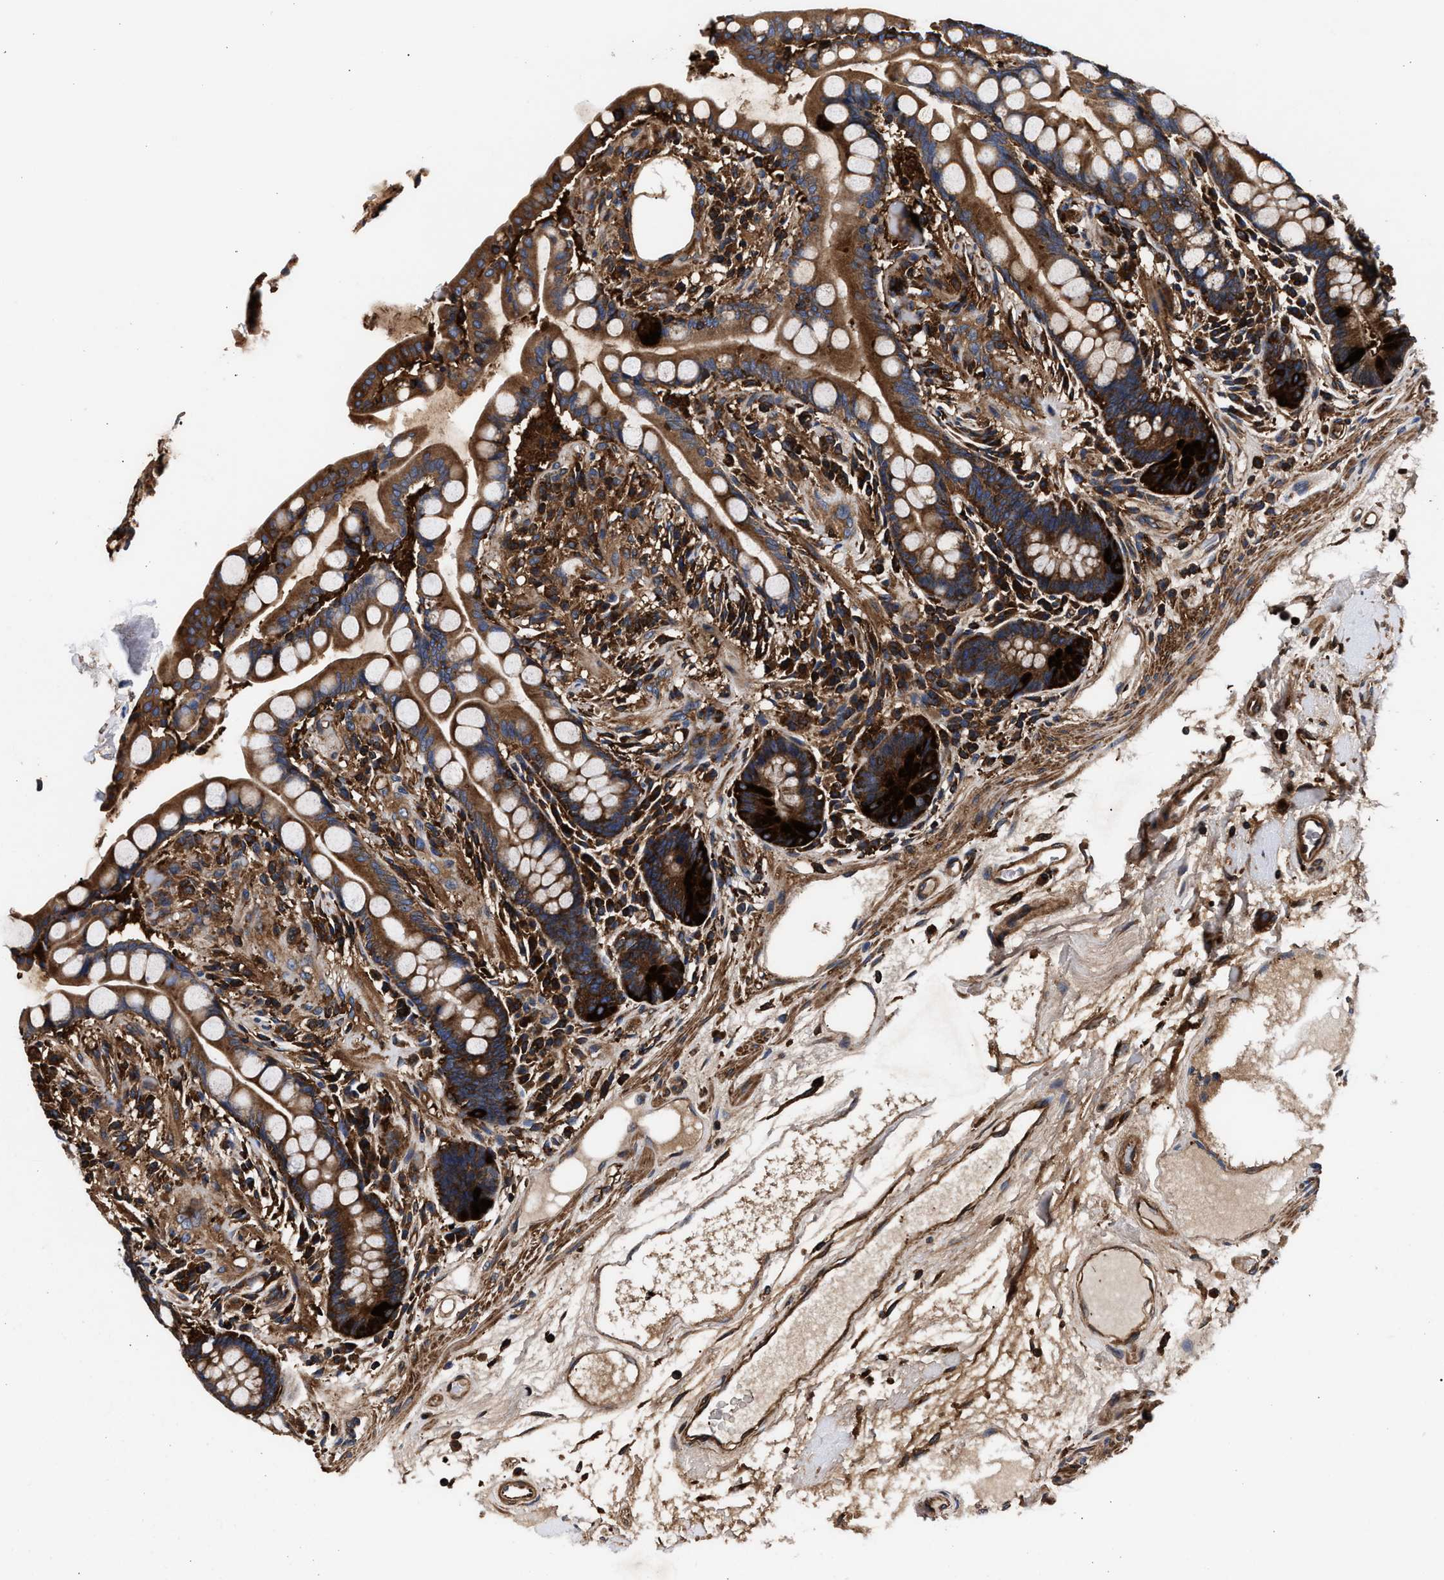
{"staining": {"intensity": "strong", "quantity": ">75%", "location": "cytoplasmic/membranous"}, "tissue": "colon", "cell_type": "Endothelial cells", "image_type": "normal", "snomed": [{"axis": "morphology", "description": "Normal tissue, NOS"}, {"axis": "topography", "description": "Colon"}], "caption": "DAB (3,3'-diaminobenzidine) immunohistochemical staining of unremarkable colon demonstrates strong cytoplasmic/membranous protein staining in about >75% of endothelial cells.", "gene": "ENSG00000286112", "patient": {"sex": "male", "age": 73}}